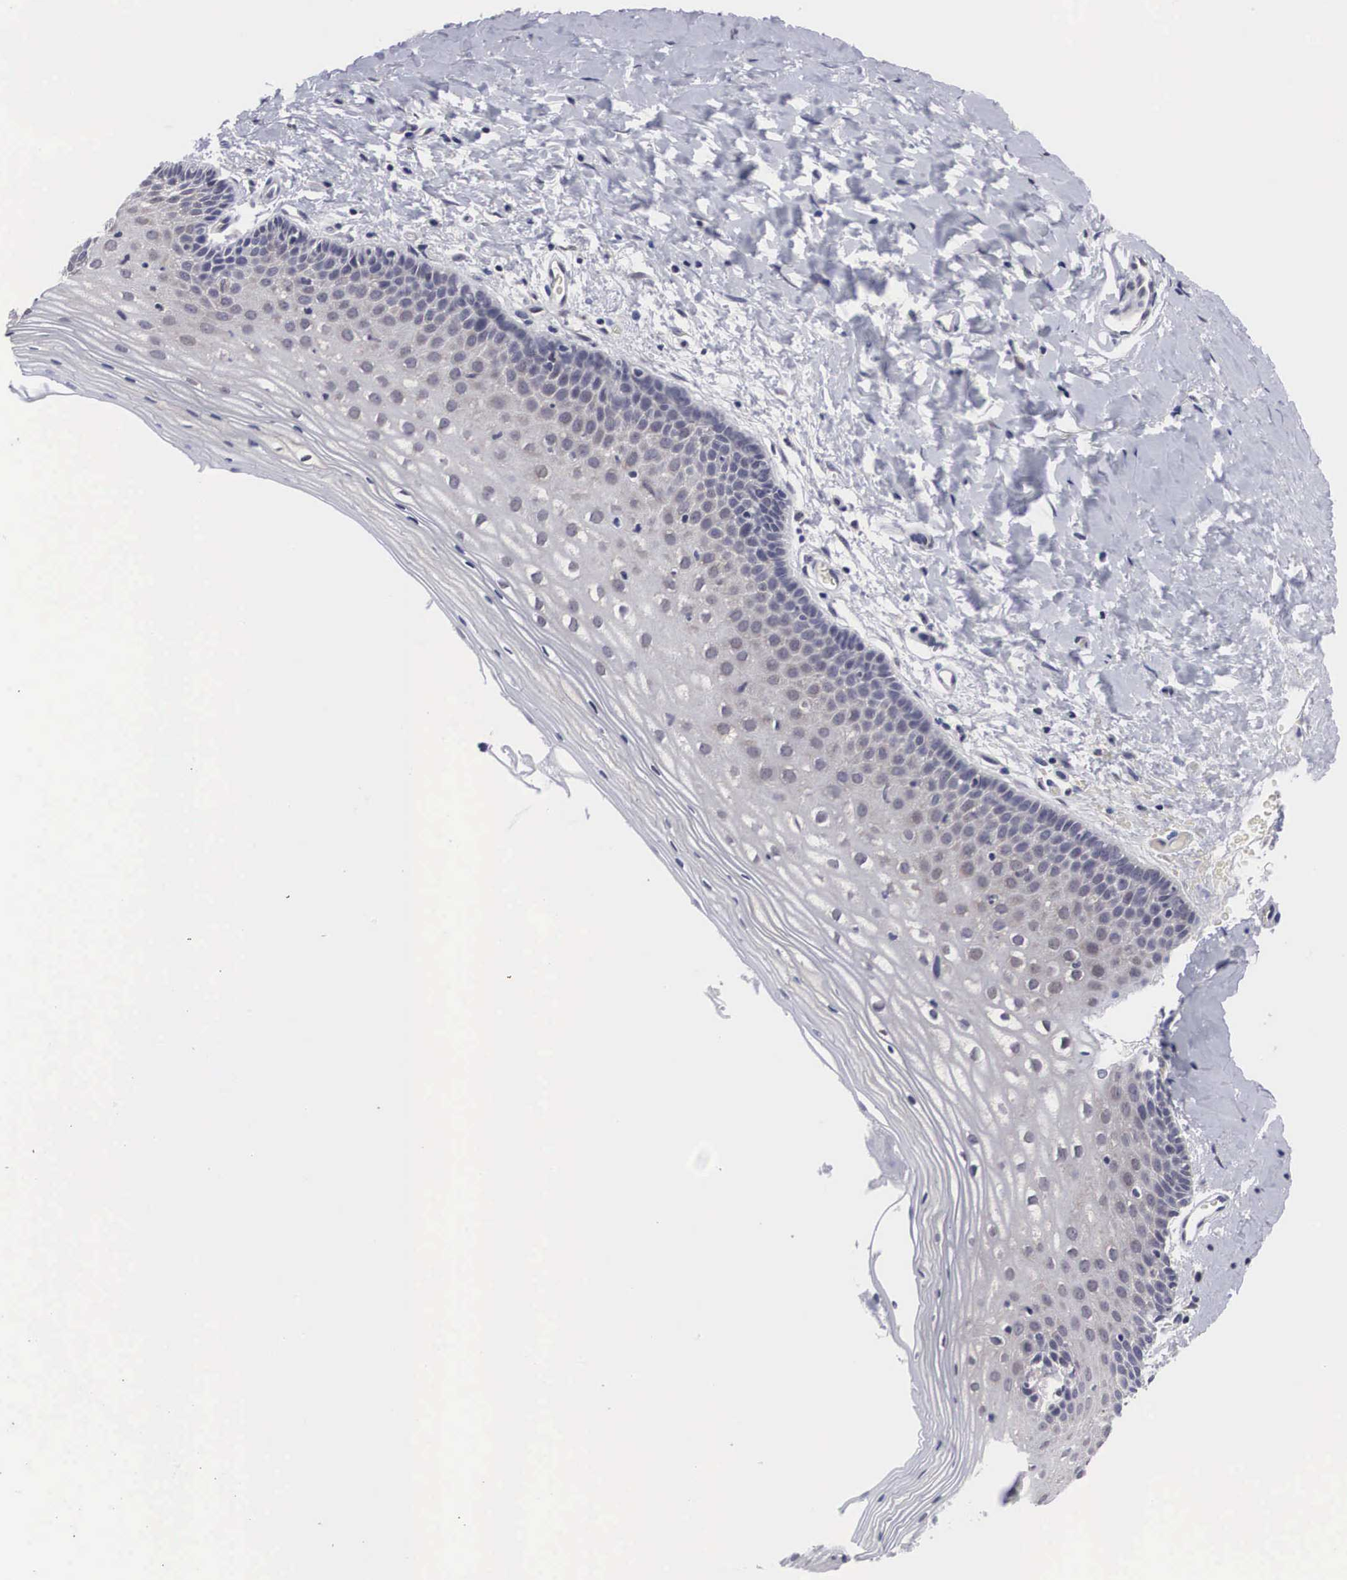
{"staining": {"intensity": "negative", "quantity": "none", "location": "none"}, "tissue": "cervix", "cell_type": "Glandular cells", "image_type": "normal", "snomed": [{"axis": "morphology", "description": "Normal tissue, NOS"}, {"axis": "topography", "description": "Cervix"}], "caption": "A micrograph of cervix stained for a protein shows no brown staining in glandular cells. (DAB IHC with hematoxylin counter stain).", "gene": "OTX2", "patient": {"sex": "female", "age": 53}}